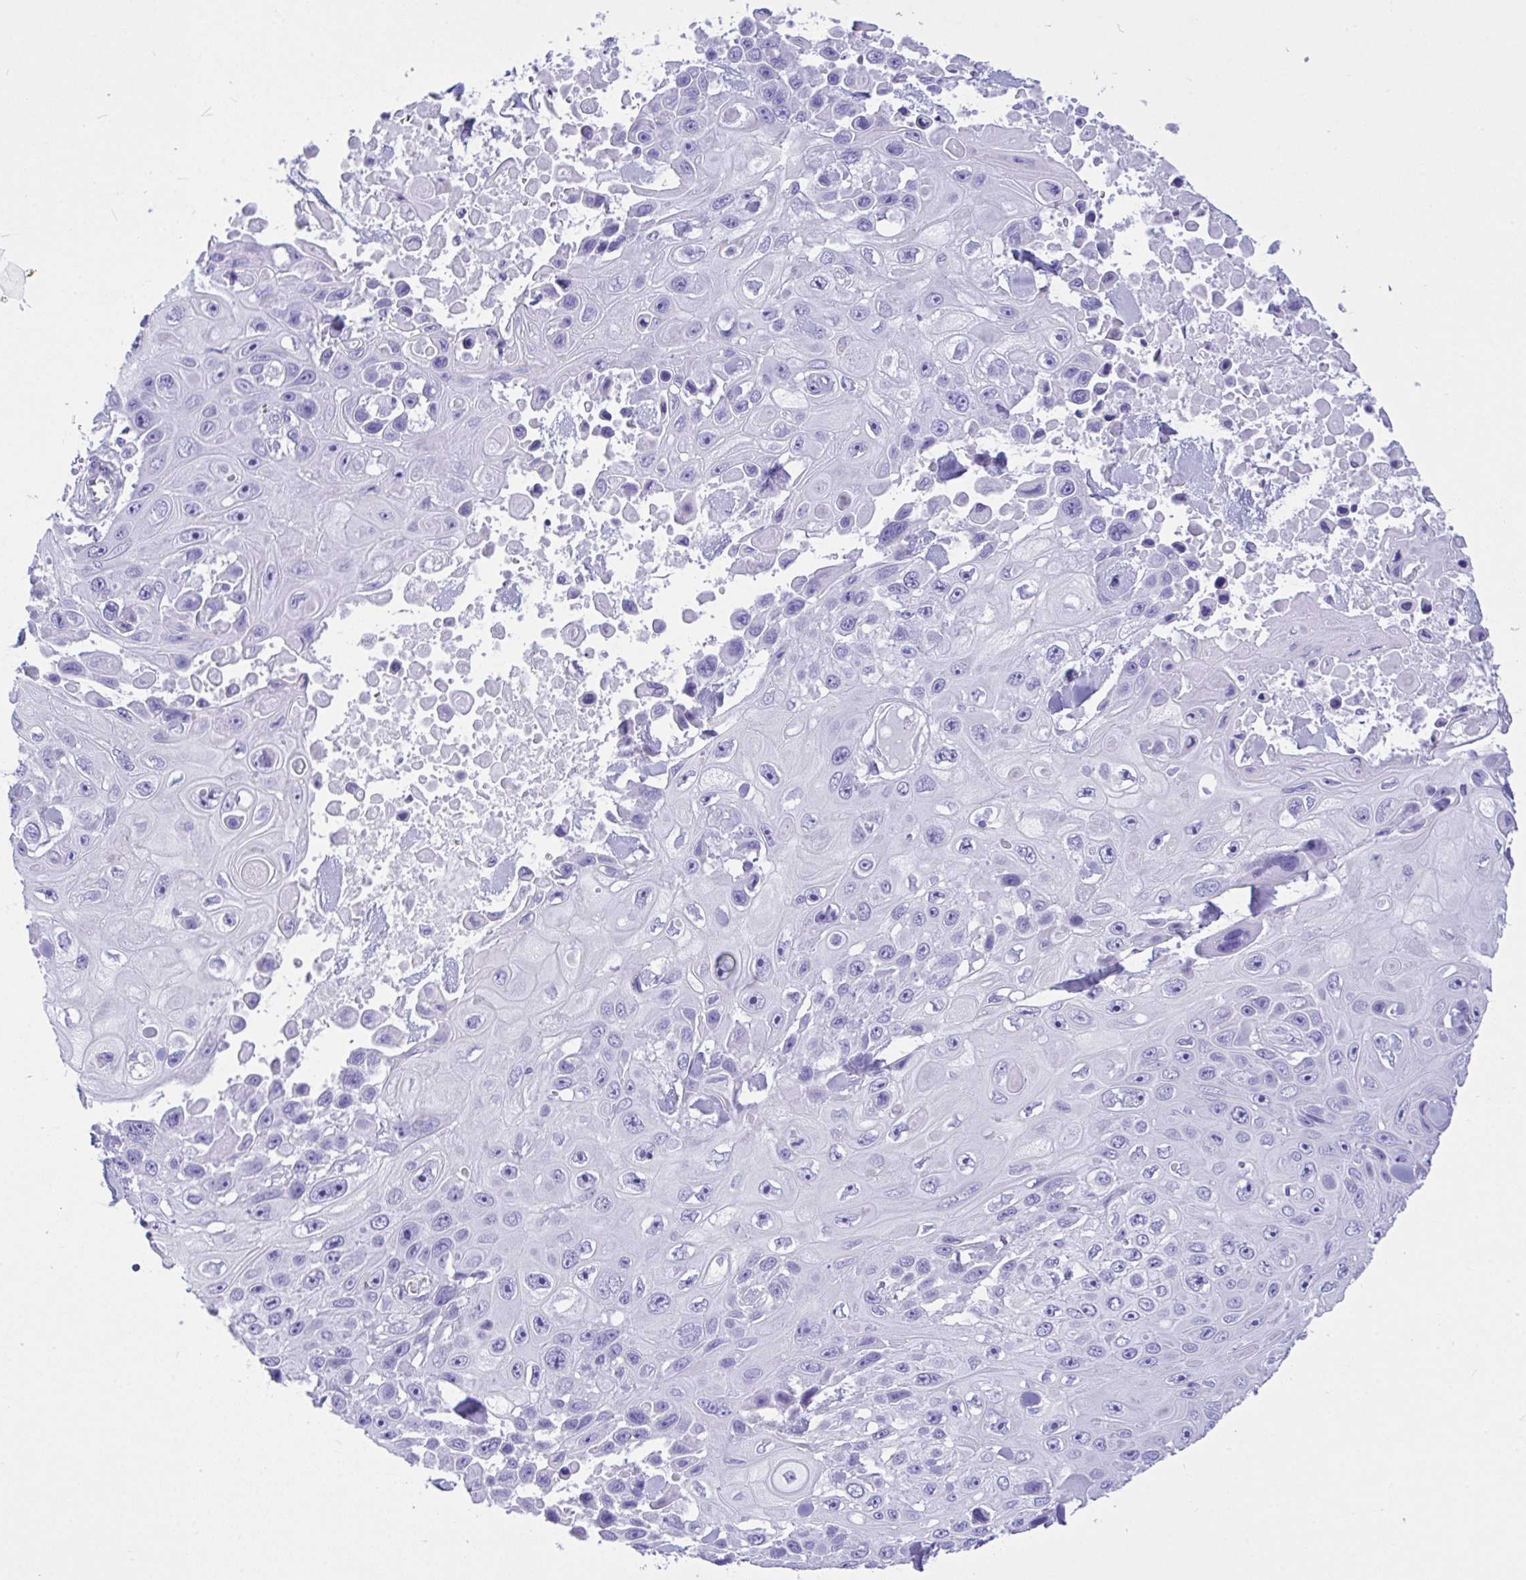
{"staining": {"intensity": "negative", "quantity": "none", "location": "none"}, "tissue": "skin cancer", "cell_type": "Tumor cells", "image_type": "cancer", "snomed": [{"axis": "morphology", "description": "Squamous cell carcinoma, NOS"}, {"axis": "topography", "description": "Skin"}], "caption": "Human skin cancer (squamous cell carcinoma) stained for a protein using immunohistochemistry demonstrates no expression in tumor cells.", "gene": "BEST4", "patient": {"sex": "male", "age": 82}}